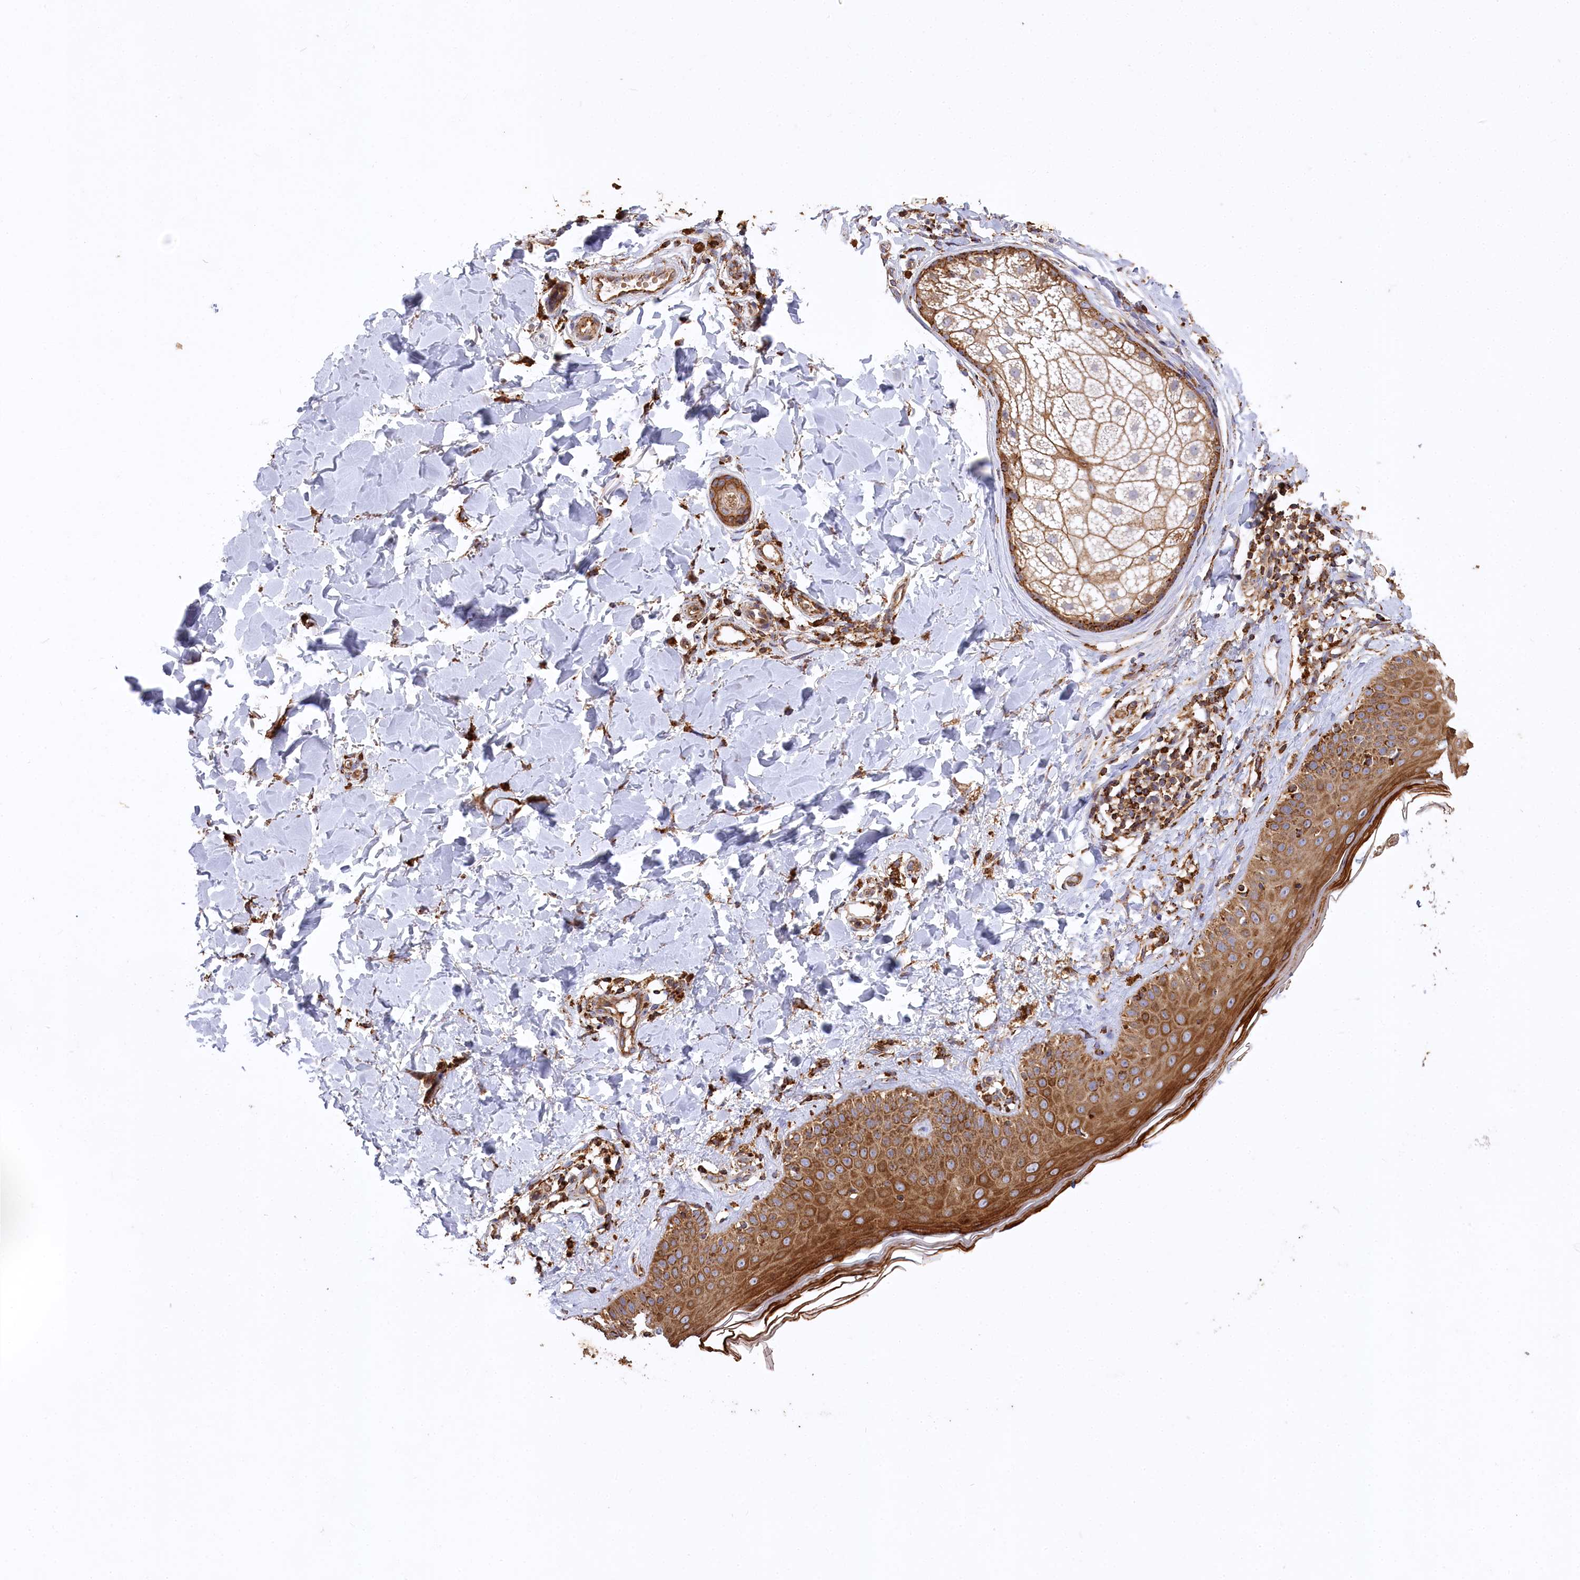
{"staining": {"intensity": "strong", "quantity": ">75%", "location": "cytoplasmic/membranous"}, "tissue": "skin", "cell_type": "Fibroblasts", "image_type": "normal", "snomed": [{"axis": "morphology", "description": "Normal tissue, NOS"}, {"axis": "topography", "description": "Skin"}], "caption": "Immunohistochemistry of benign skin reveals high levels of strong cytoplasmic/membranous positivity in about >75% of fibroblasts. (Brightfield microscopy of DAB IHC at high magnification).", "gene": "CARD19", "patient": {"sex": "male", "age": 52}}